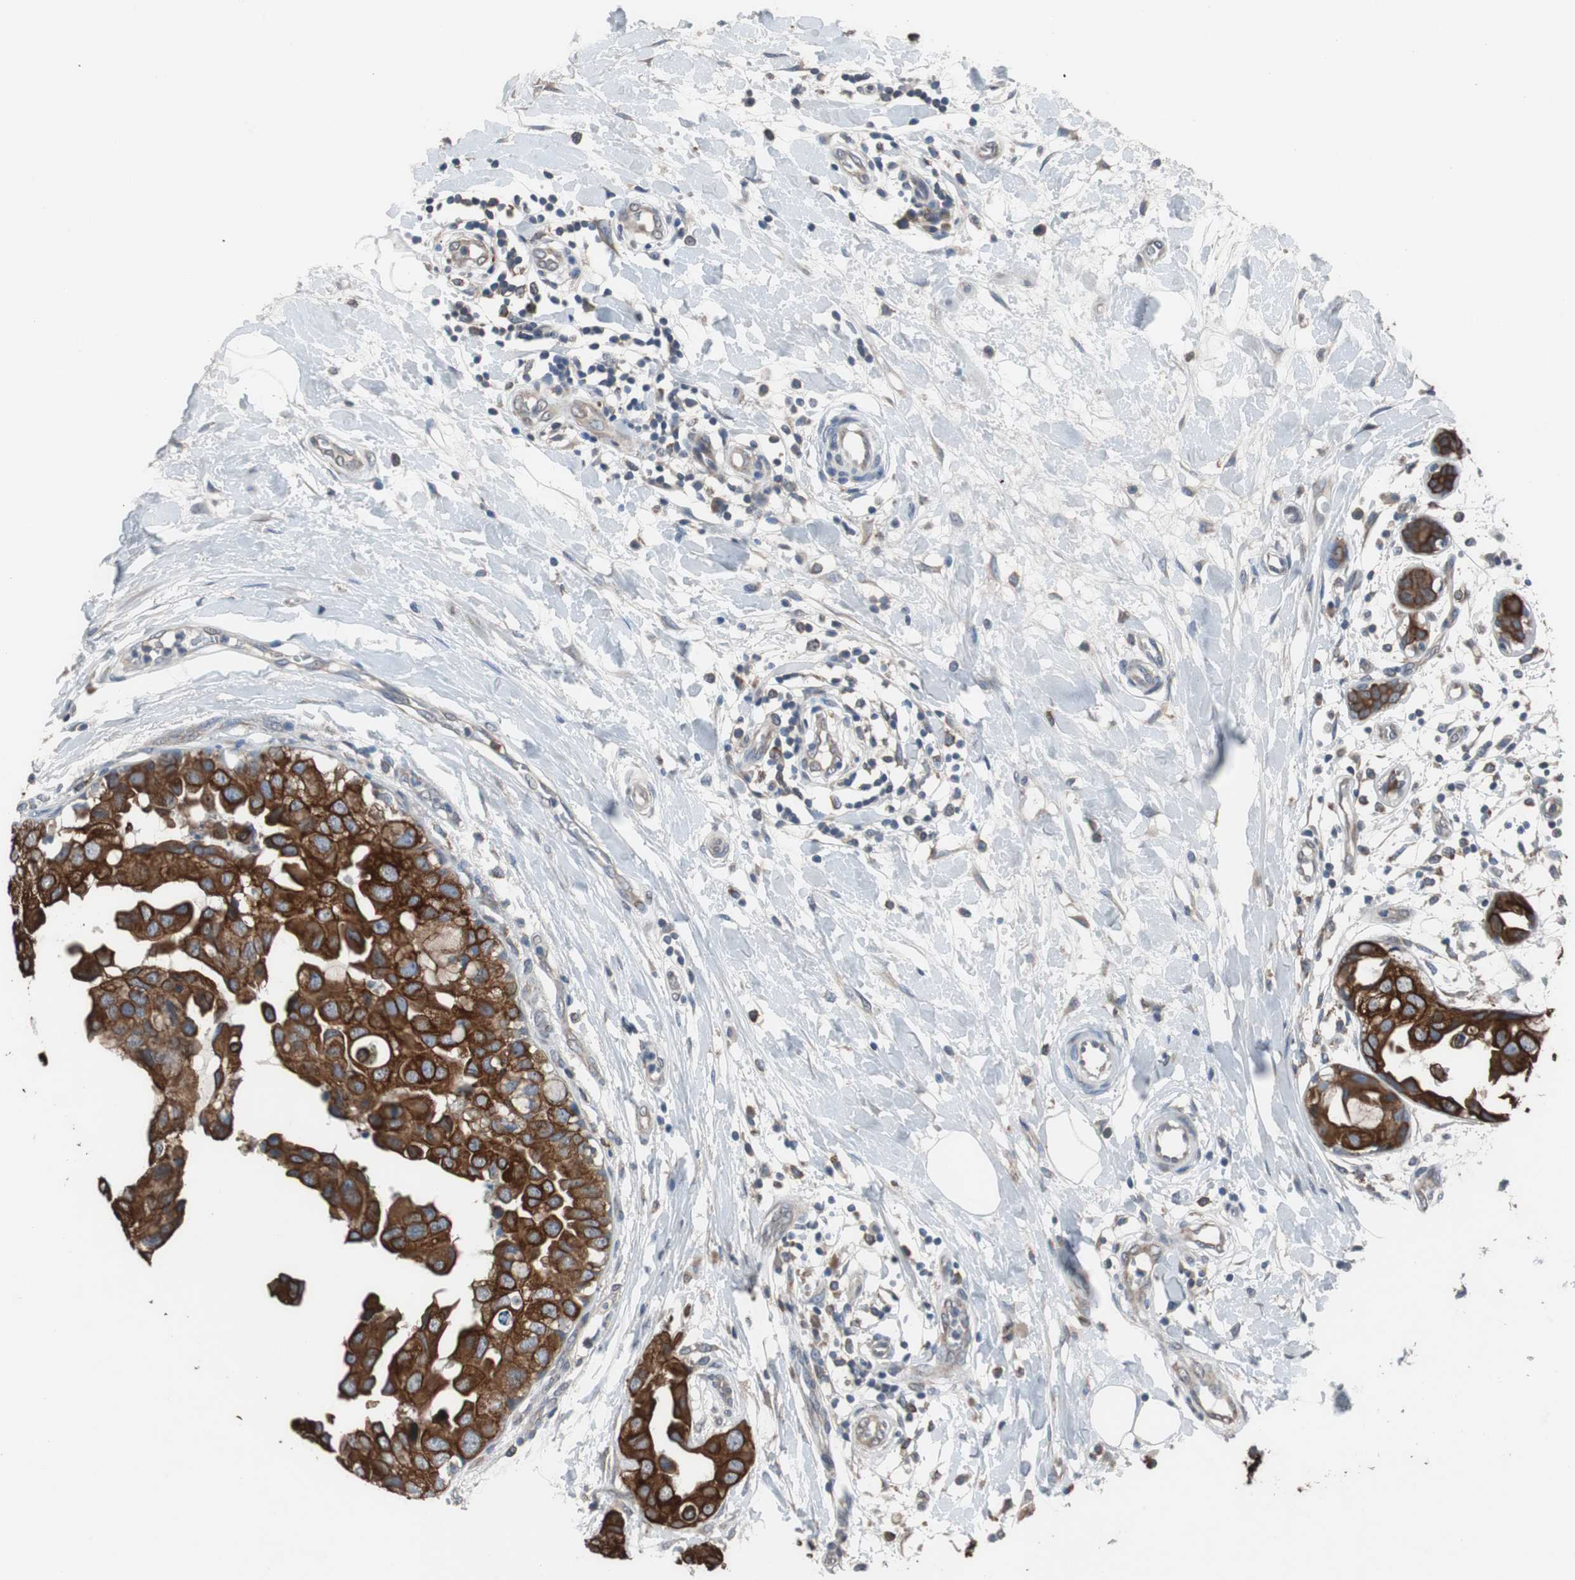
{"staining": {"intensity": "strong", "quantity": ">75%", "location": "cytoplasmic/membranous"}, "tissue": "breast cancer", "cell_type": "Tumor cells", "image_type": "cancer", "snomed": [{"axis": "morphology", "description": "Duct carcinoma"}, {"axis": "topography", "description": "Breast"}], "caption": "Strong cytoplasmic/membranous expression for a protein is present in about >75% of tumor cells of breast intraductal carcinoma using IHC.", "gene": "USP10", "patient": {"sex": "female", "age": 40}}